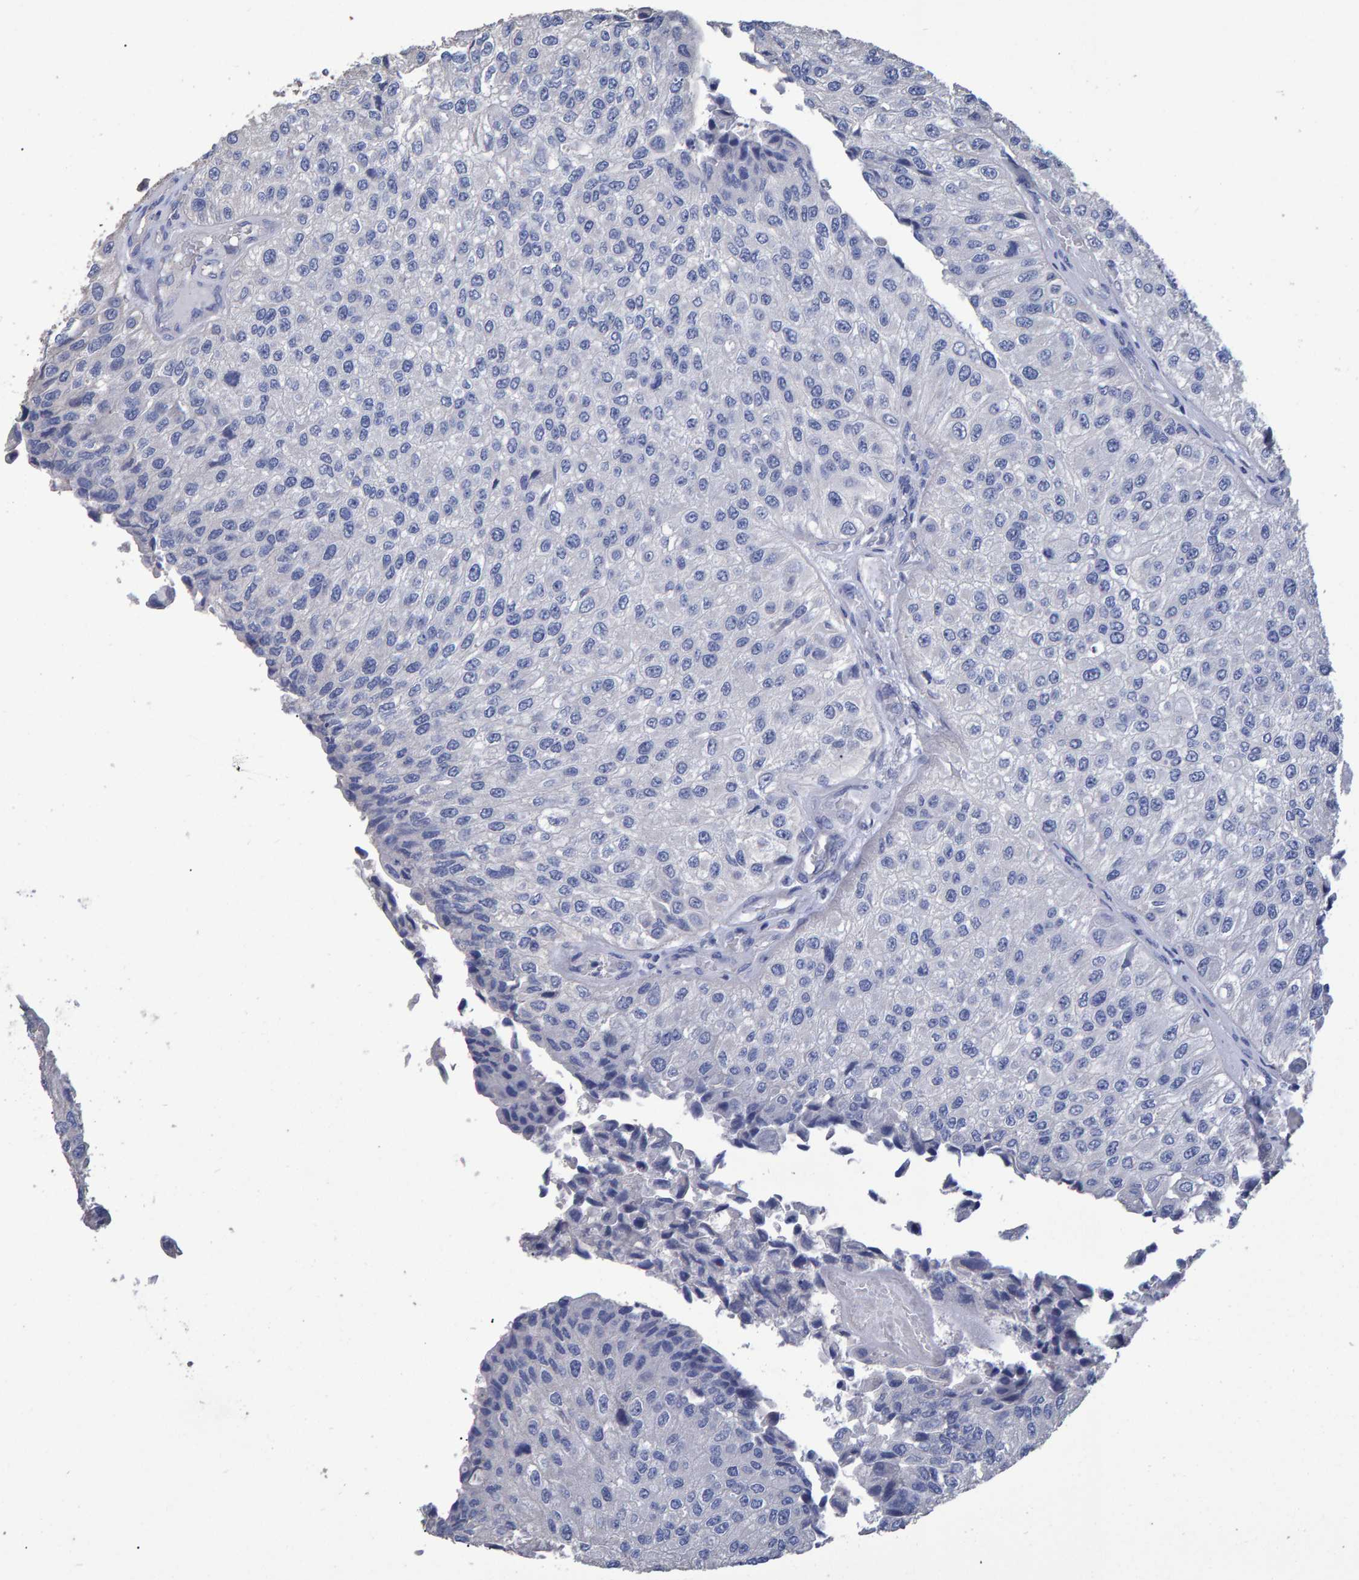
{"staining": {"intensity": "negative", "quantity": "none", "location": "none"}, "tissue": "urothelial cancer", "cell_type": "Tumor cells", "image_type": "cancer", "snomed": [{"axis": "morphology", "description": "Urothelial carcinoma, High grade"}, {"axis": "topography", "description": "Kidney"}, {"axis": "topography", "description": "Urinary bladder"}], "caption": "Immunohistochemical staining of urothelial cancer reveals no significant positivity in tumor cells. (Stains: DAB immunohistochemistry (IHC) with hematoxylin counter stain, Microscopy: brightfield microscopy at high magnification).", "gene": "HEMGN", "patient": {"sex": "male", "age": 77}}